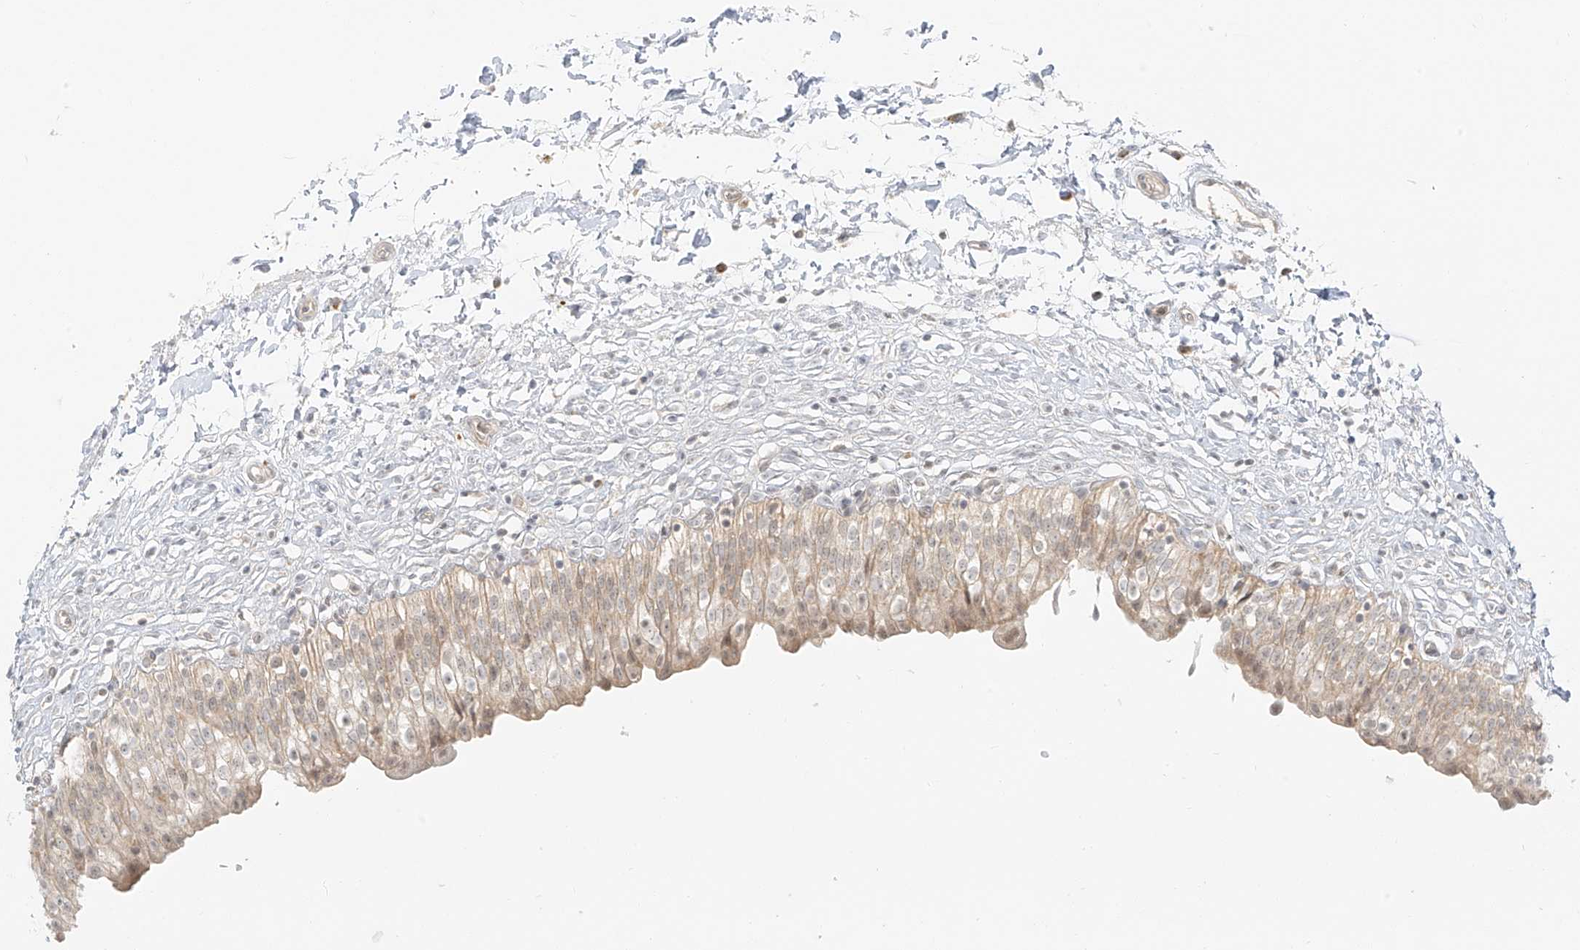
{"staining": {"intensity": "weak", "quantity": ">75%", "location": "cytoplasmic/membranous"}, "tissue": "urinary bladder", "cell_type": "Urothelial cells", "image_type": "normal", "snomed": [{"axis": "morphology", "description": "Normal tissue, NOS"}, {"axis": "topography", "description": "Urinary bladder"}], "caption": "Approximately >75% of urothelial cells in normal human urinary bladder display weak cytoplasmic/membranous protein expression as visualized by brown immunohistochemical staining.", "gene": "MIPEP", "patient": {"sex": "male", "age": 55}}